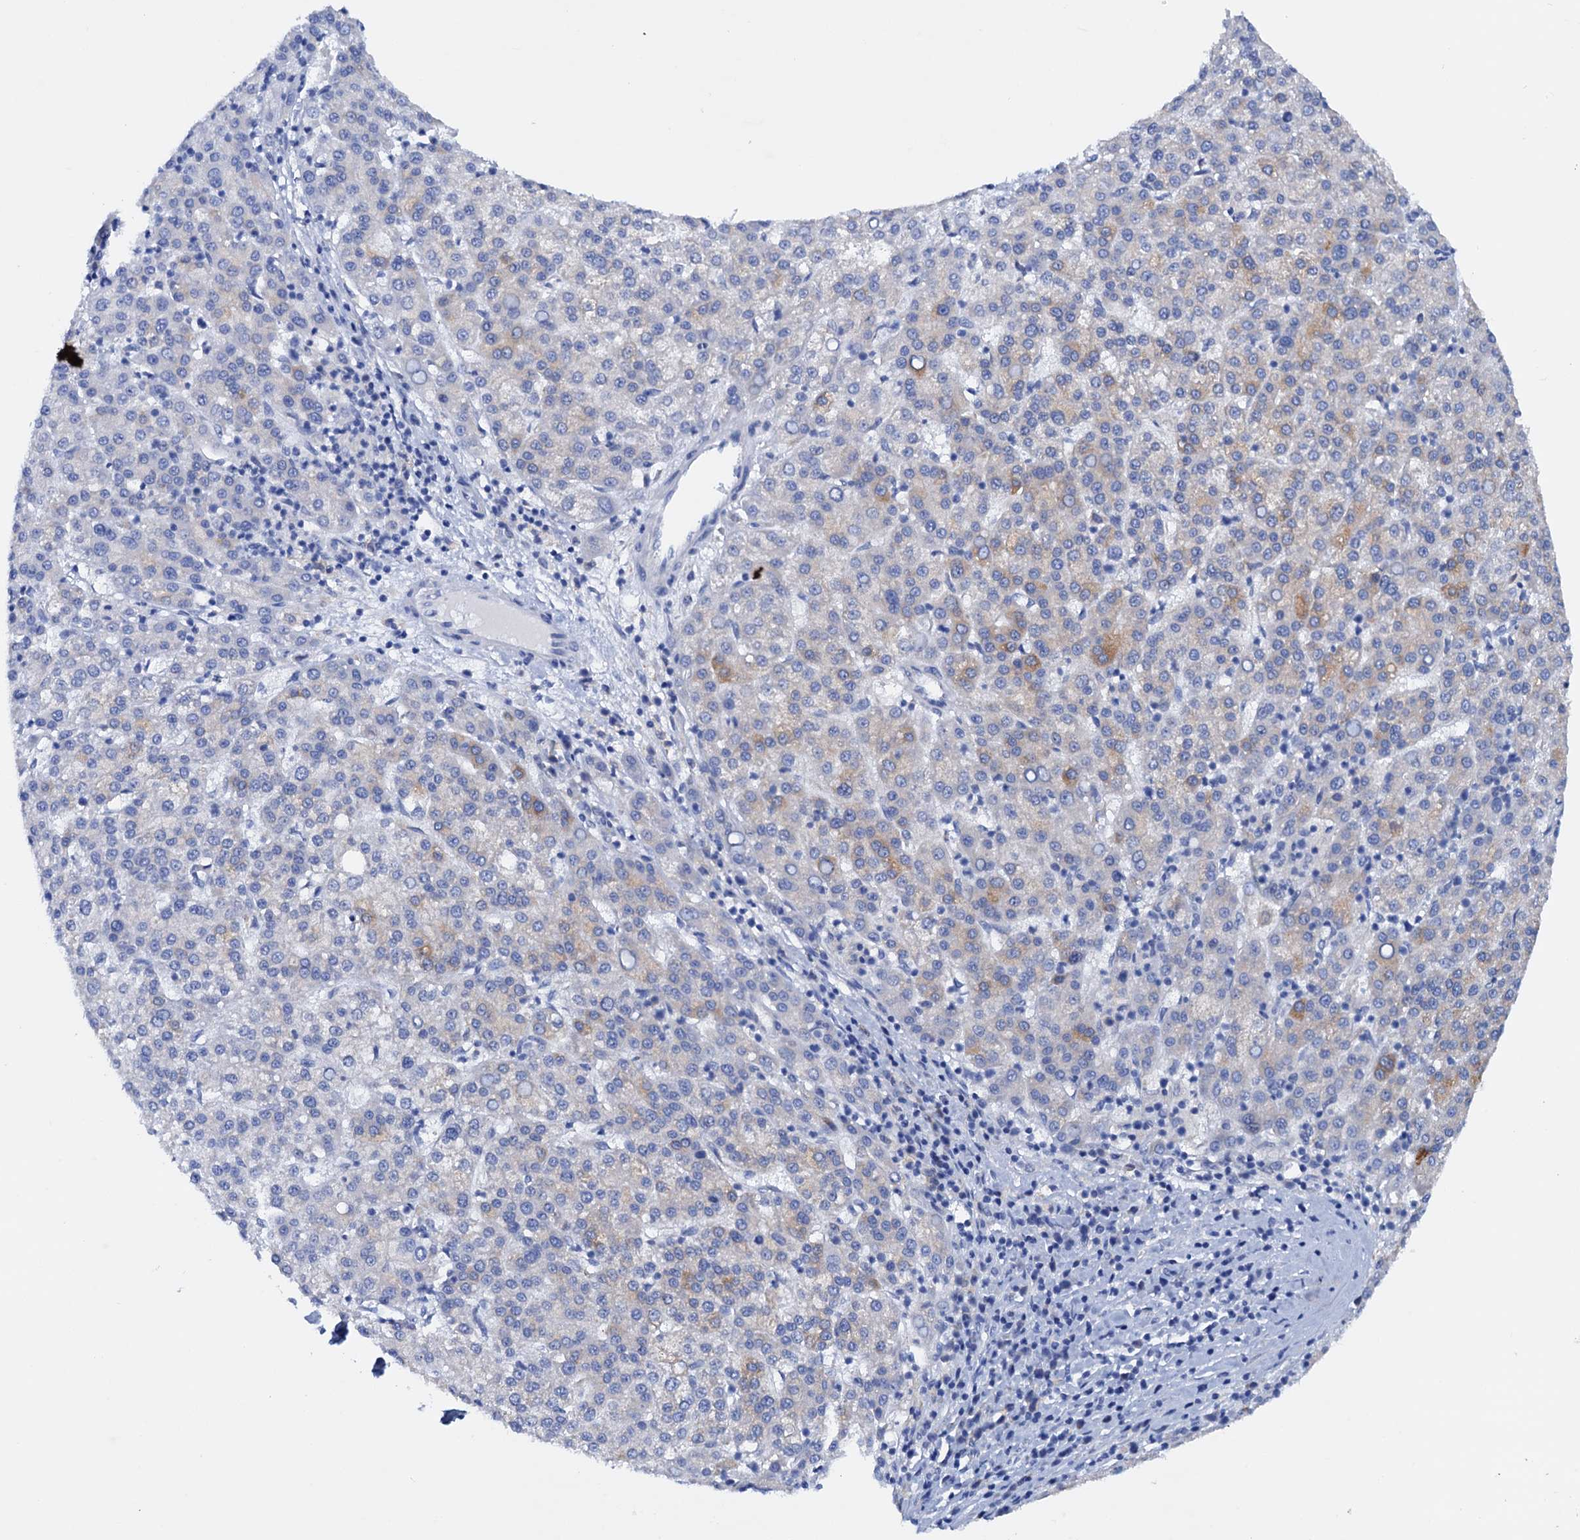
{"staining": {"intensity": "moderate", "quantity": "<25%", "location": "cytoplasmic/membranous"}, "tissue": "liver cancer", "cell_type": "Tumor cells", "image_type": "cancer", "snomed": [{"axis": "morphology", "description": "Carcinoma, Hepatocellular, NOS"}, {"axis": "topography", "description": "Liver"}], "caption": "IHC (DAB (3,3'-diaminobenzidine)) staining of human liver cancer demonstrates moderate cytoplasmic/membranous protein expression in approximately <25% of tumor cells.", "gene": "RASSF9", "patient": {"sex": "female", "age": 58}}